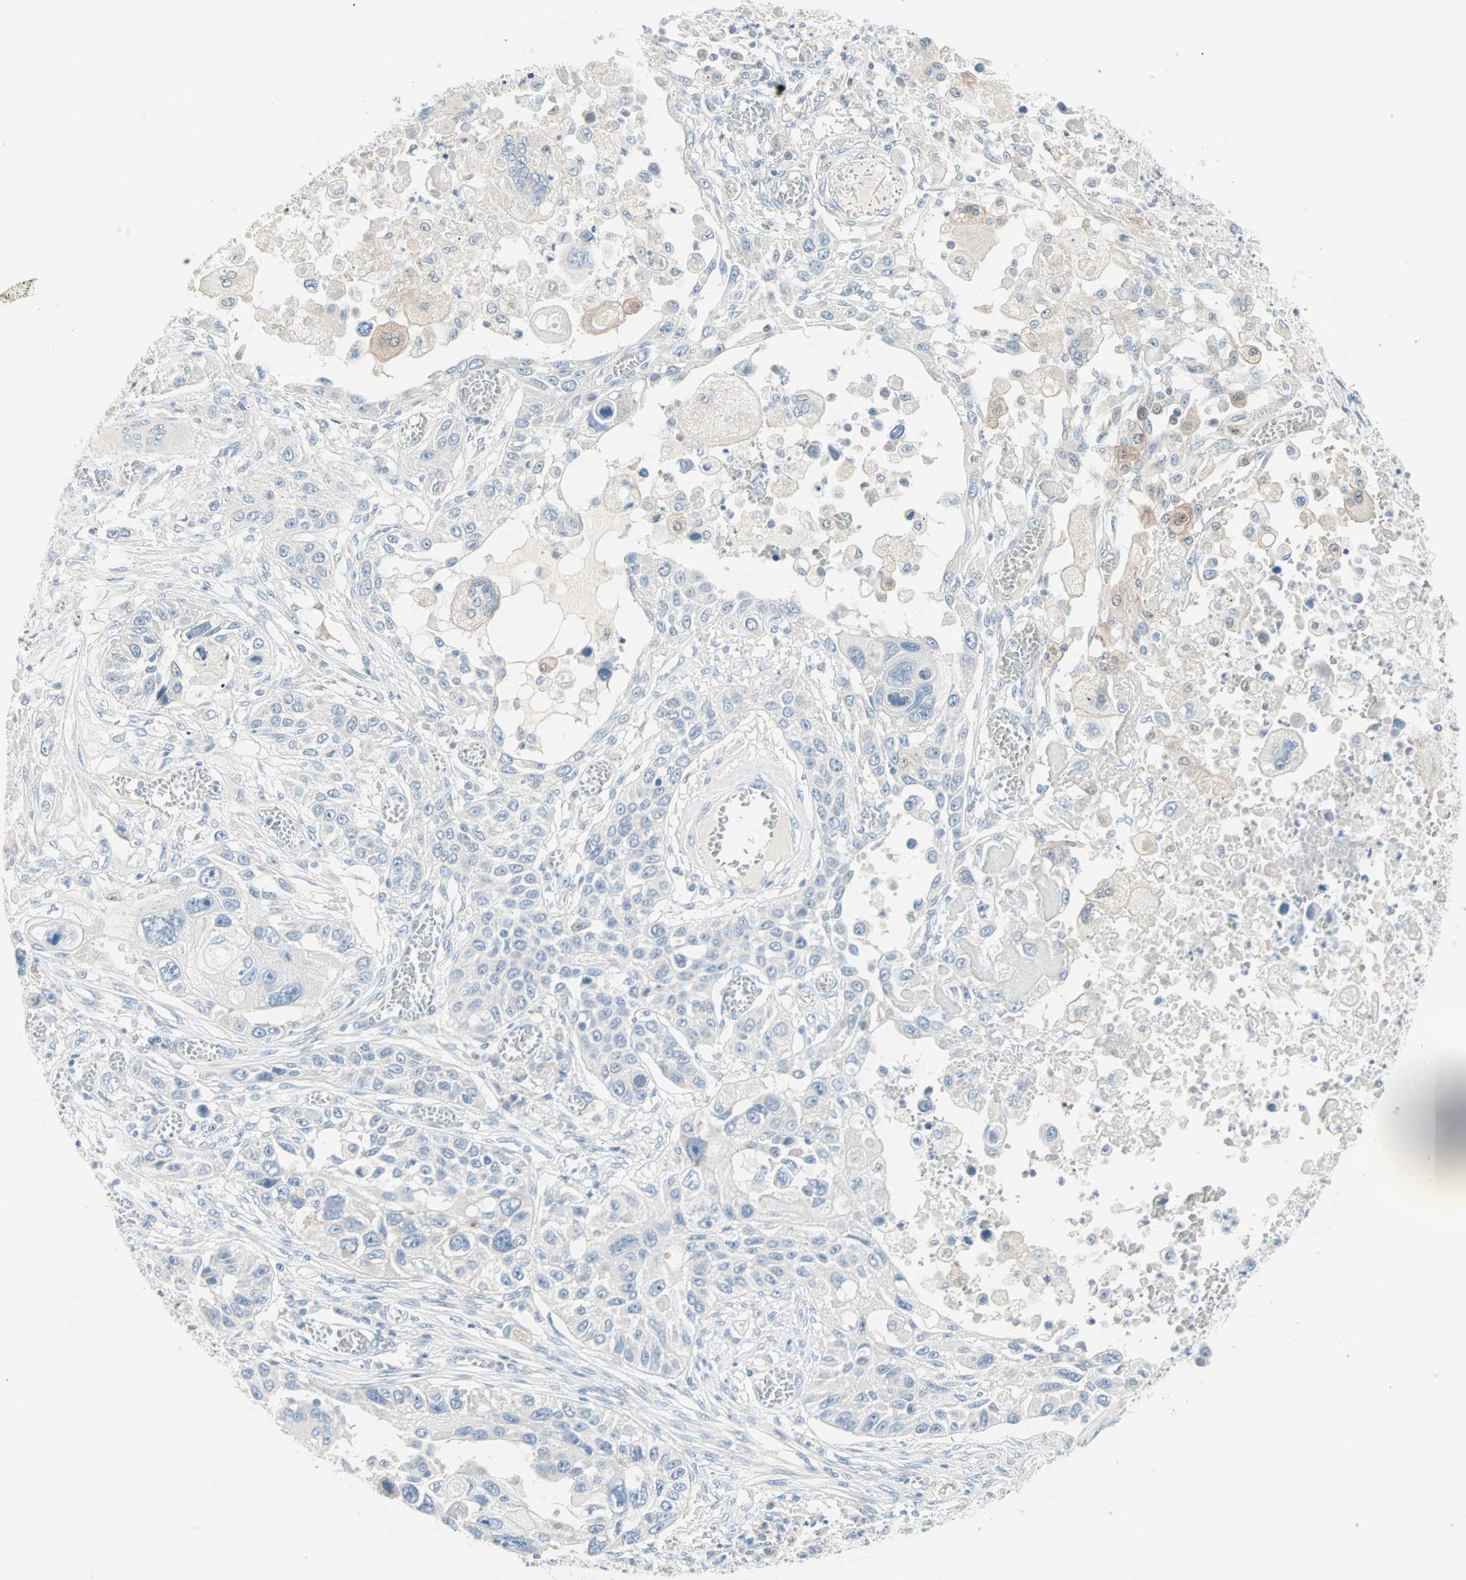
{"staining": {"intensity": "negative", "quantity": "none", "location": "none"}, "tissue": "lung cancer", "cell_type": "Tumor cells", "image_type": "cancer", "snomed": [{"axis": "morphology", "description": "Squamous cell carcinoma, NOS"}, {"axis": "topography", "description": "Lung"}], "caption": "IHC image of neoplastic tissue: squamous cell carcinoma (lung) stained with DAB (3,3'-diaminobenzidine) reveals no significant protein positivity in tumor cells.", "gene": "SULT1C2", "patient": {"sex": "male", "age": 71}}